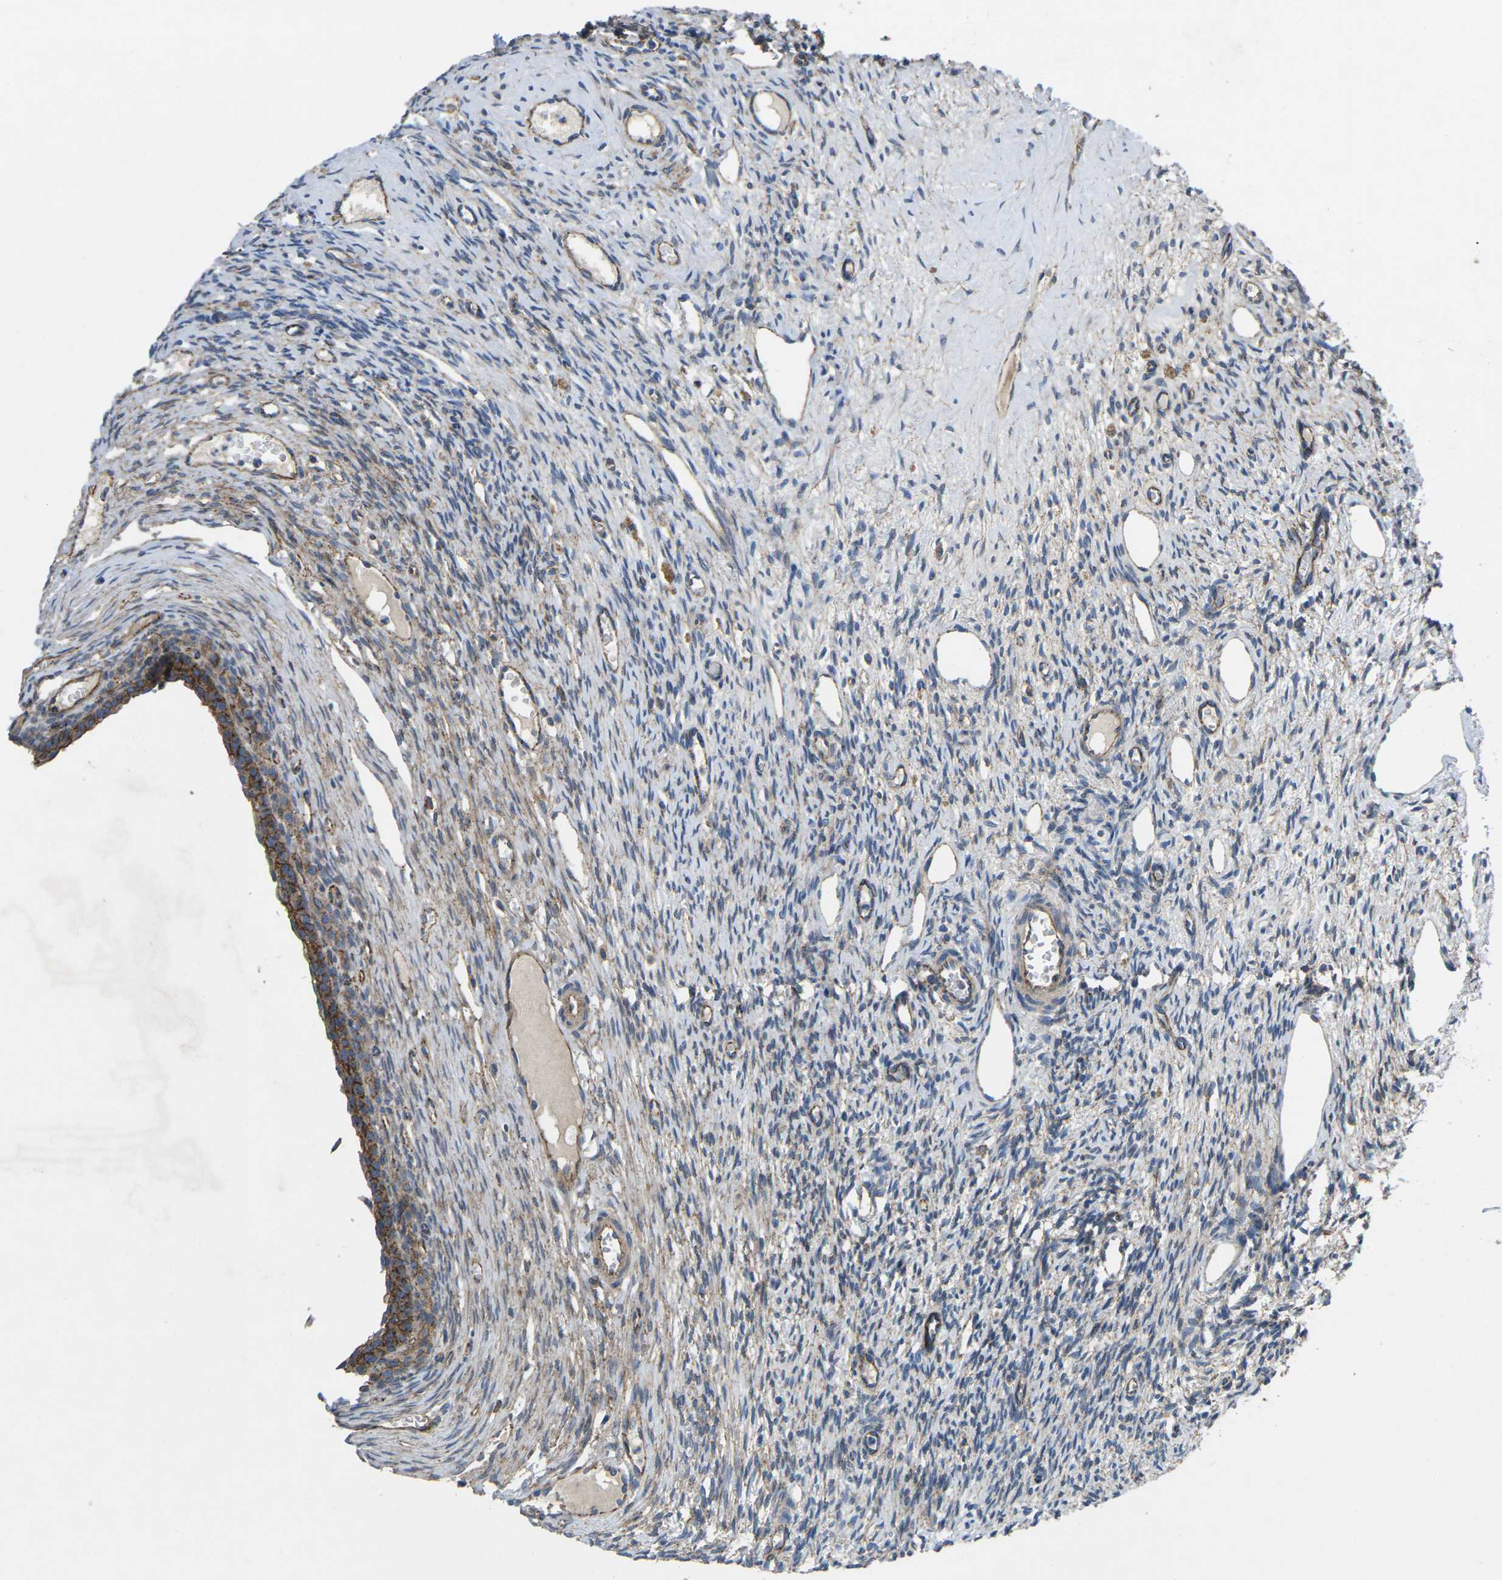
{"staining": {"intensity": "weak", "quantity": "25%-75%", "location": "cytoplasmic/membranous"}, "tissue": "ovary", "cell_type": "Ovarian stroma cells", "image_type": "normal", "snomed": [{"axis": "morphology", "description": "Normal tissue, NOS"}, {"axis": "topography", "description": "Ovary"}], "caption": "Immunohistochemistry (DAB) staining of benign human ovary exhibits weak cytoplasmic/membranous protein positivity in about 25%-75% of ovarian stroma cells.", "gene": "CTNND1", "patient": {"sex": "female", "age": 33}}